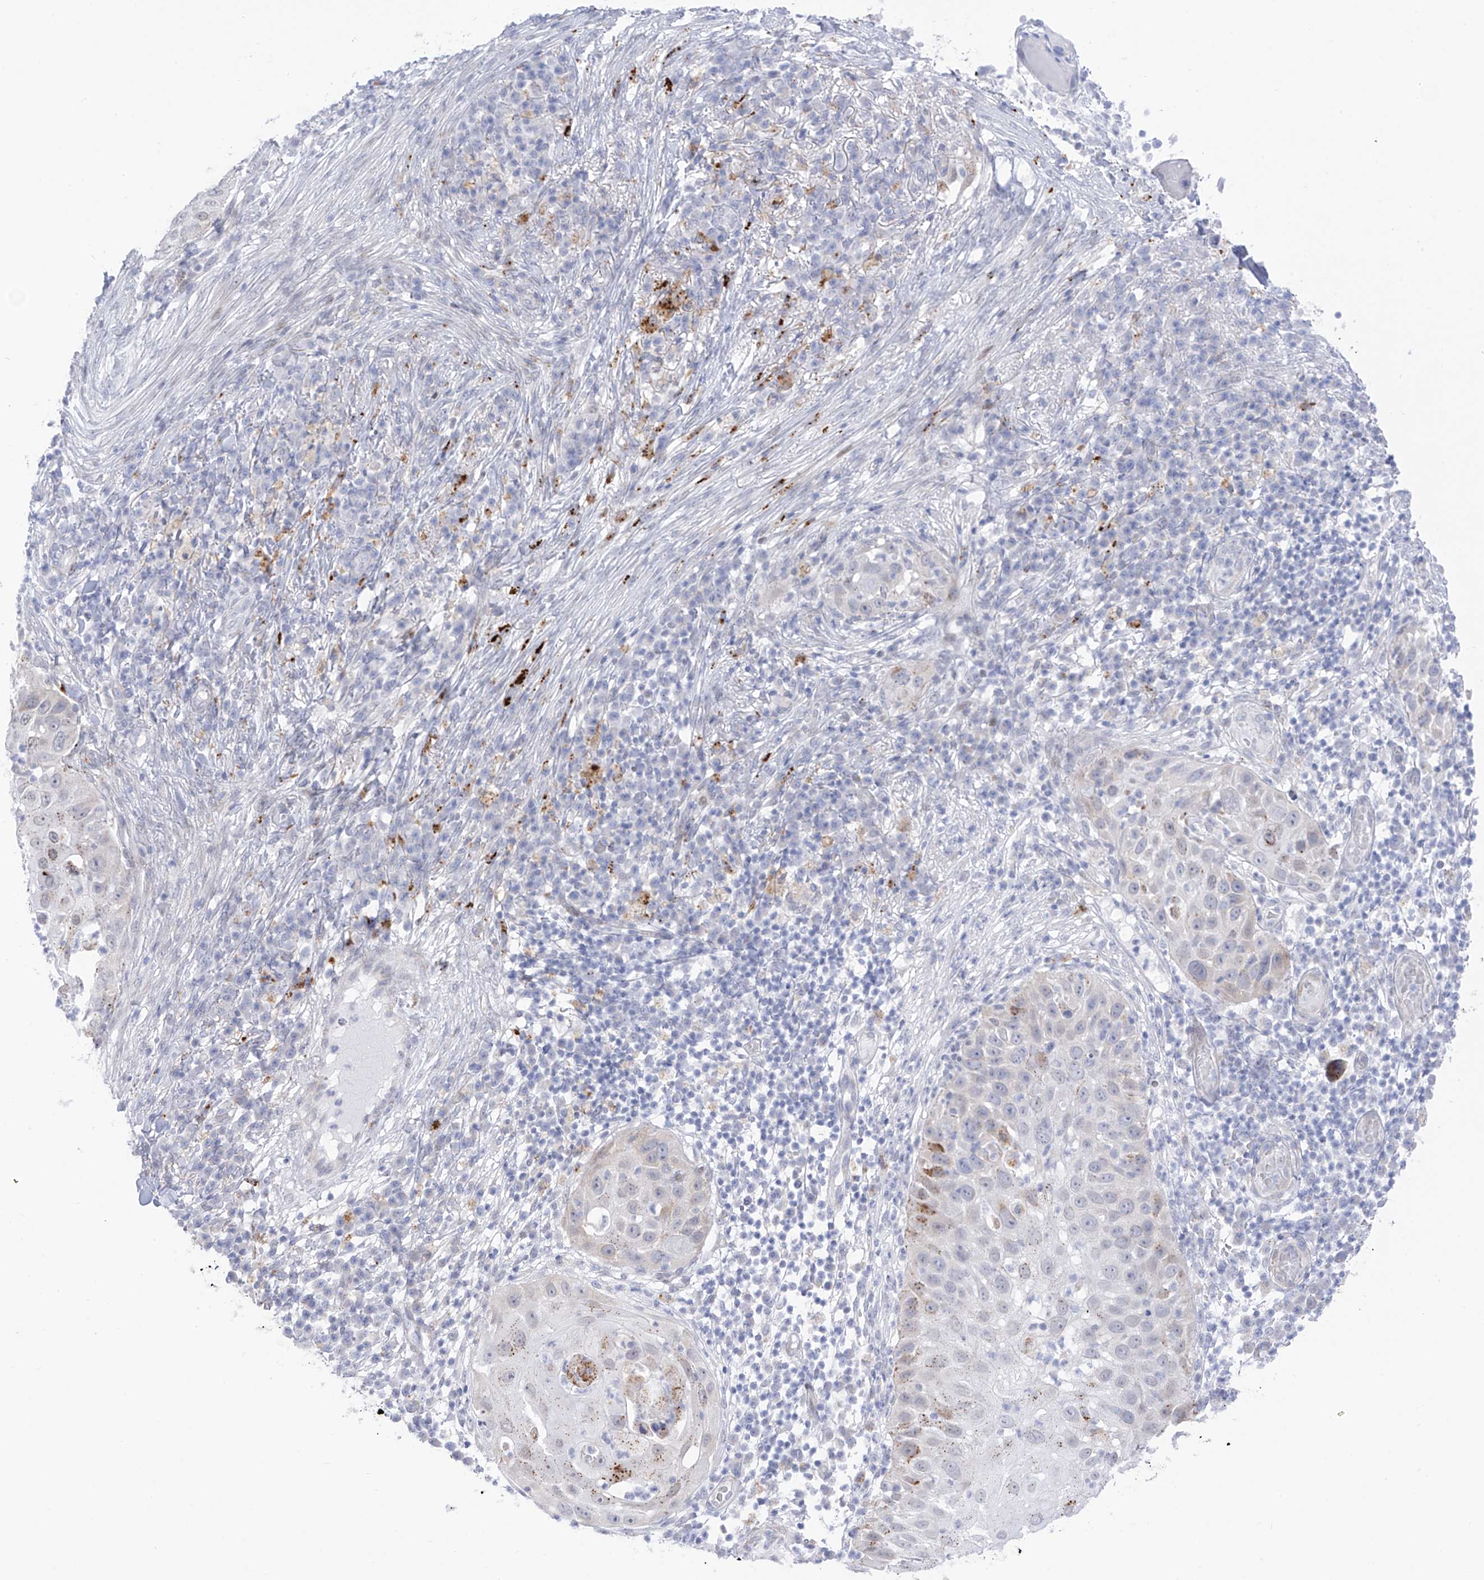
{"staining": {"intensity": "moderate", "quantity": "<25%", "location": "cytoplasmic/membranous"}, "tissue": "skin cancer", "cell_type": "Tumor cells", "image_type": "cancer", "snomed": [{"axis": "morphology", "description": "Squamous cell carcinoma, NOS"}, {"axis": "topography", "description": "Skin"}], "caption": "Brown immunohistochemical staining in human skin cancer (squamous cell carcinoma) shows moderate cytoplasmic/membranous staining in about <25% of tumor cells.", "gene": "PSPH", "patient": {"sex": "female", "age": 44}}